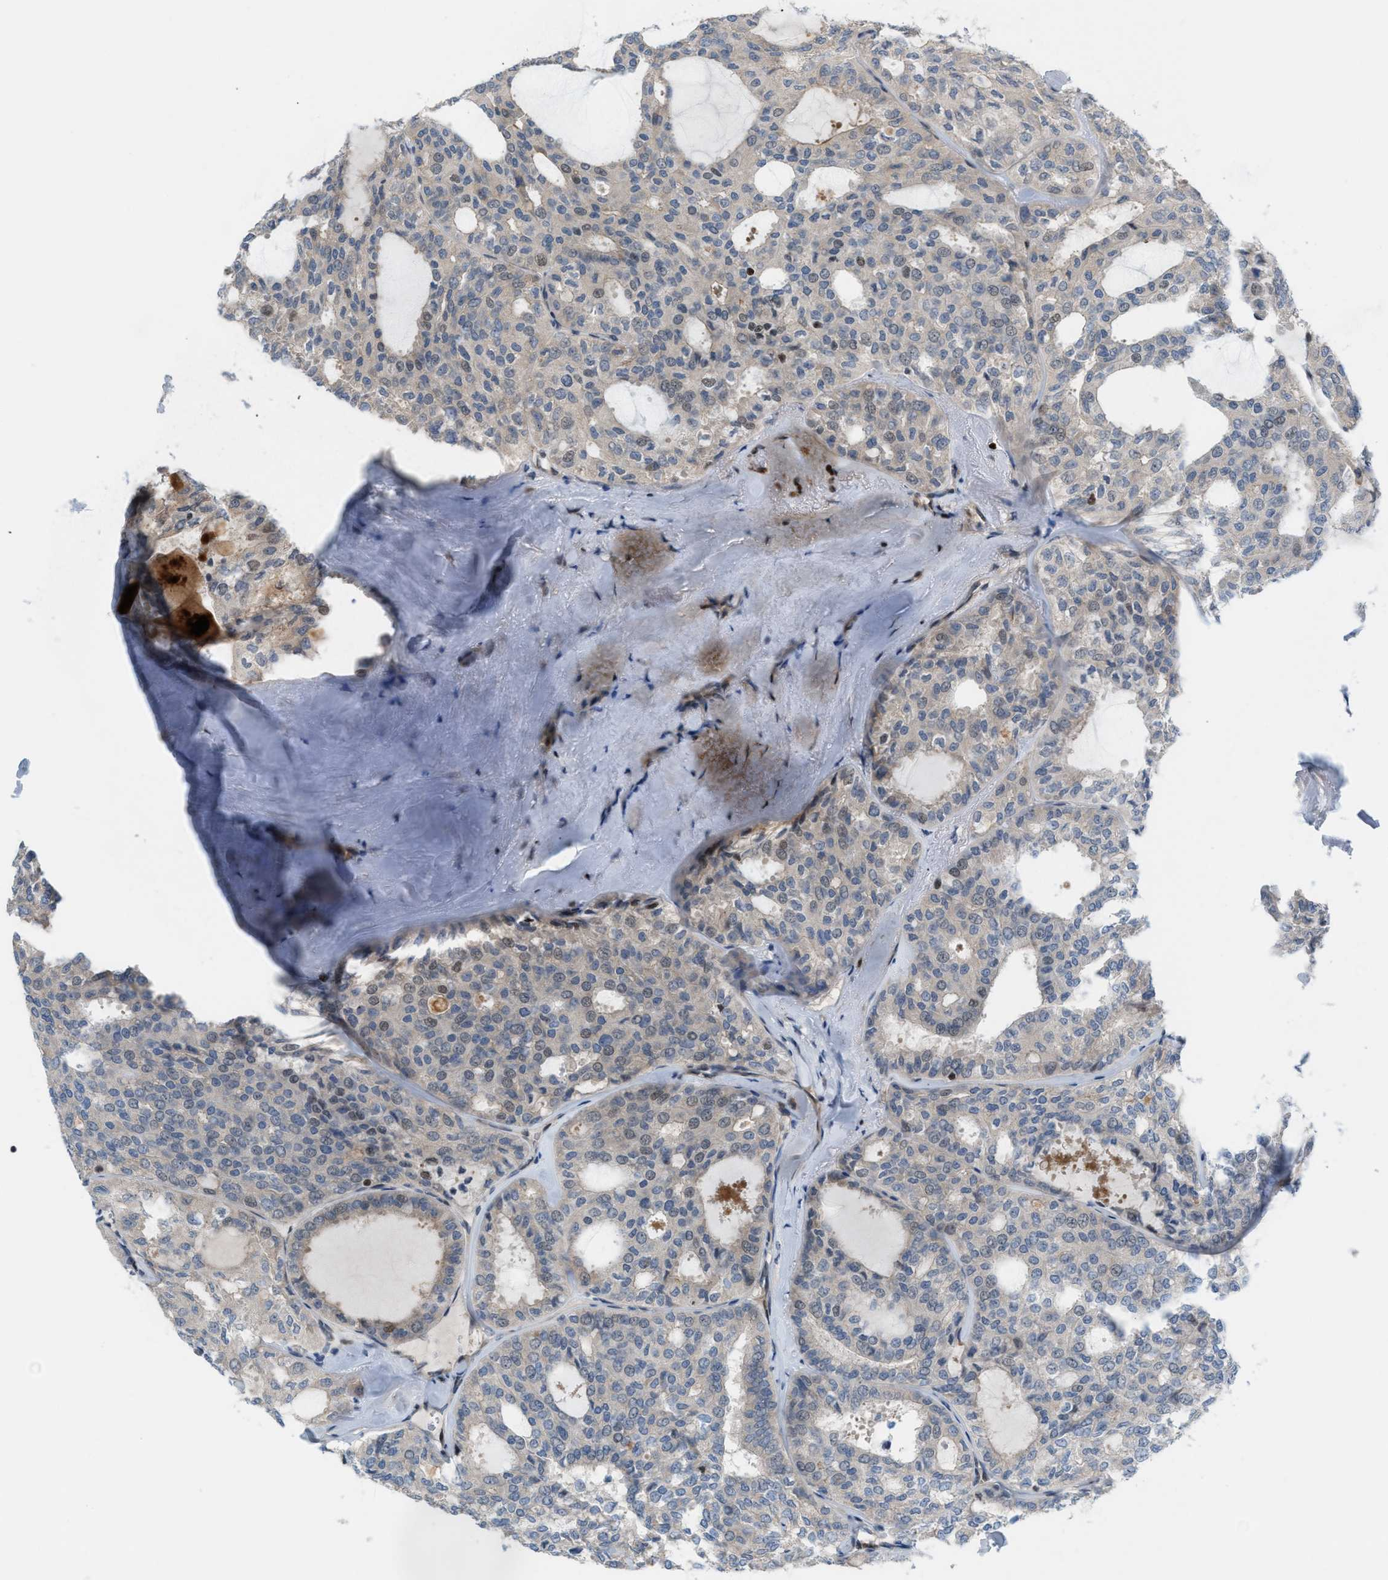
{"staining": {"intensity": "negative", "quantity": "none", "location": "none"}, "tissue": "thyroid cancer", "cell_type": "Tumor cells", "image_type": "cancer", "snomed": [{"axis": "morphology", "description": "Follicular adenoma carcinoma, NOS"}, {"axis": "topography", "description": "Thyroid gland"}], "caption": "DAB immunohistochemical staining of thyroid follicular adenoma carcinoma exhibits no significant expression in tumor cells. Nuclei are stained in blue.", "gene": "ZNF276", "patient": {"sex": "male", "age": 75}}